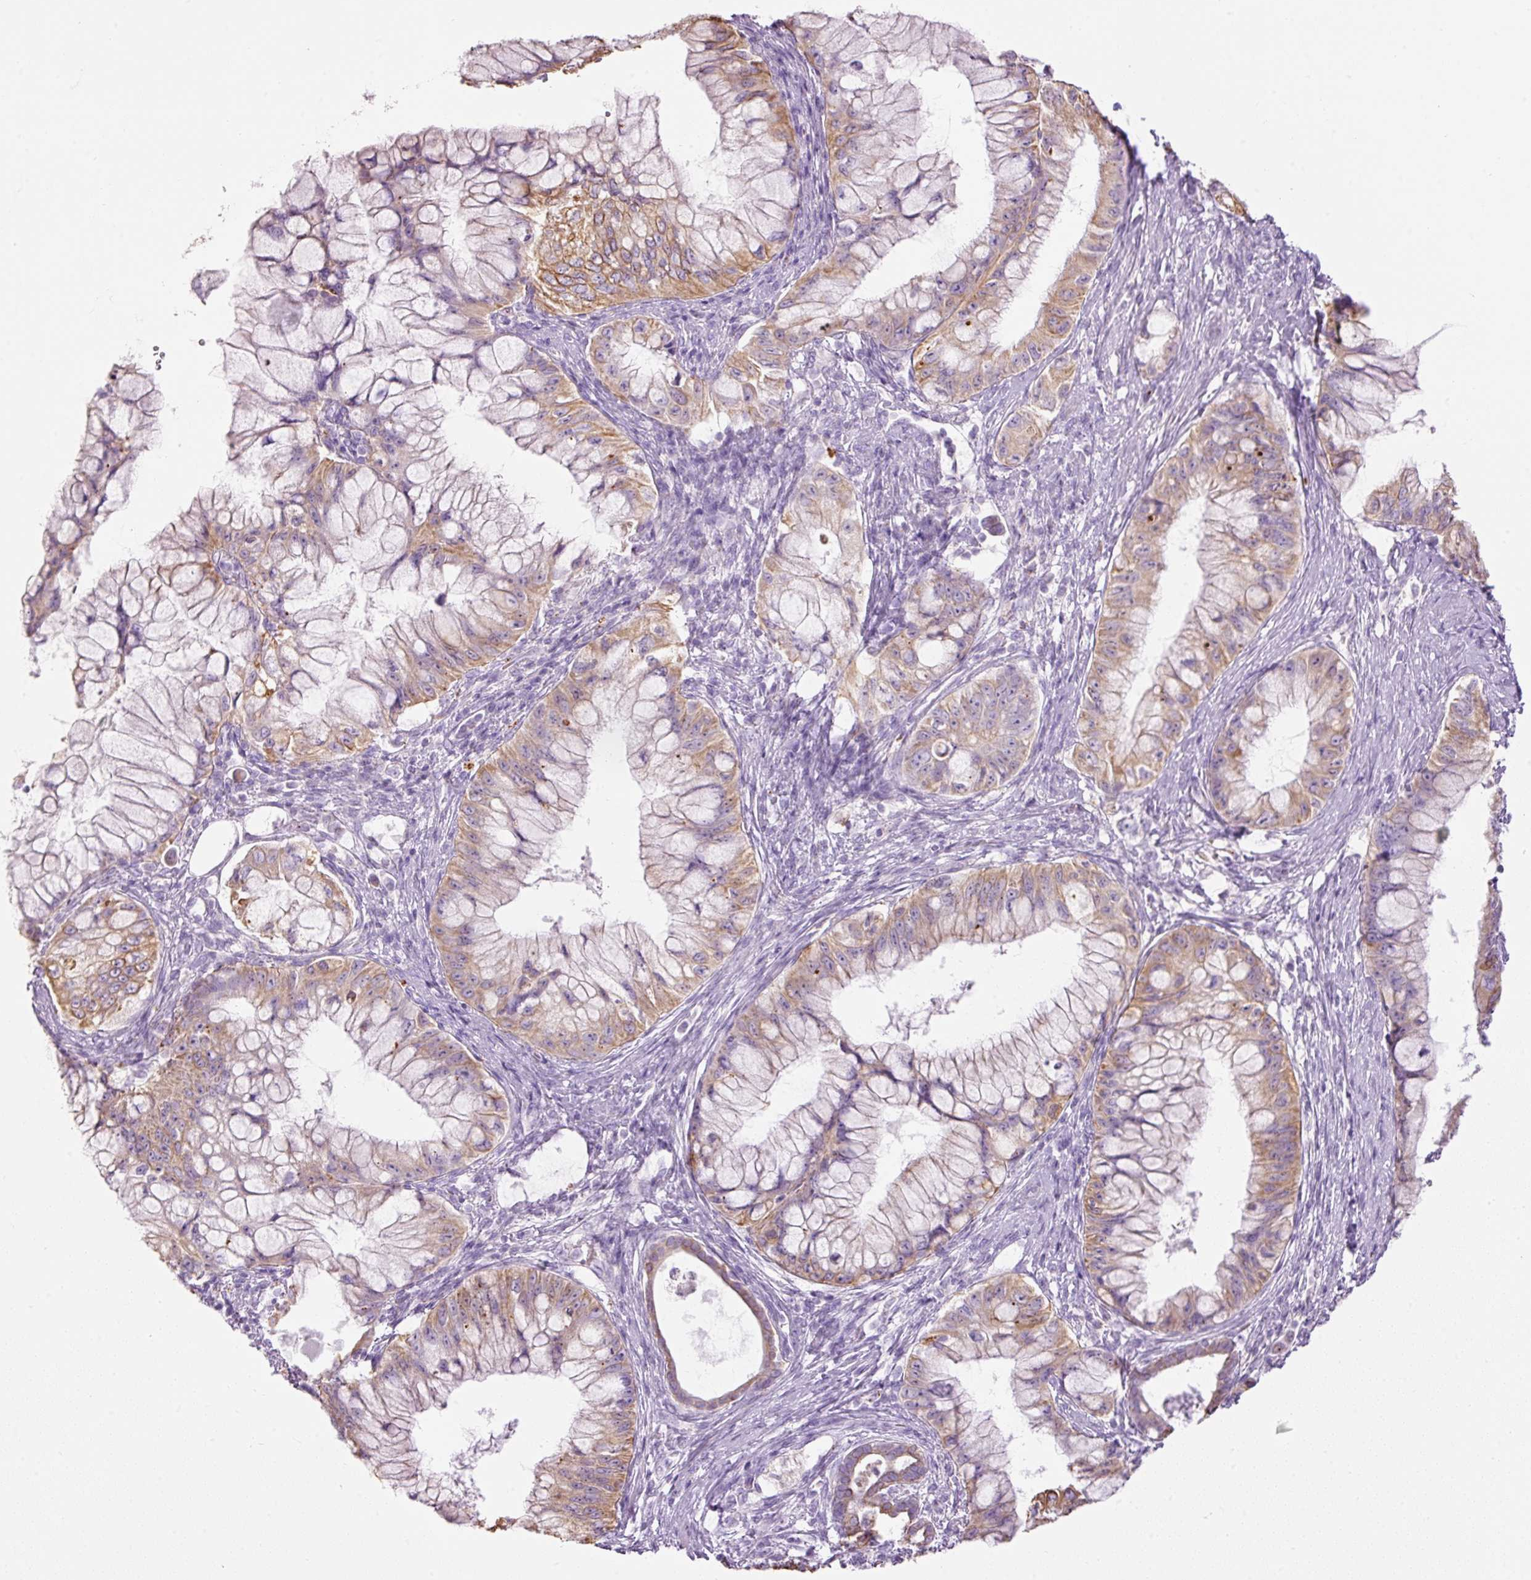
{"staining": {"intensity": "moderate", "quantity": ">75%", "location": "cytoplasmic/membranous"}, "tissue": "pancreatic cancer", "cell_type": "Tumor cells", "image_type": "cancer", "snomed": [{"axis": "morphology", "description": "Adenocarcinoma, NOS"}, {"axis": "topography", "description": "Pancreas"}], "caption": "About >75% of tumor cells in pancreatic adenocarcinoma demonstrate moderate cytoplasmic/membranous protein staining as visualized by brown immunohistochemical staining.", "gene": "CARD16", "patient": {"sex": "male", "age": 48}}